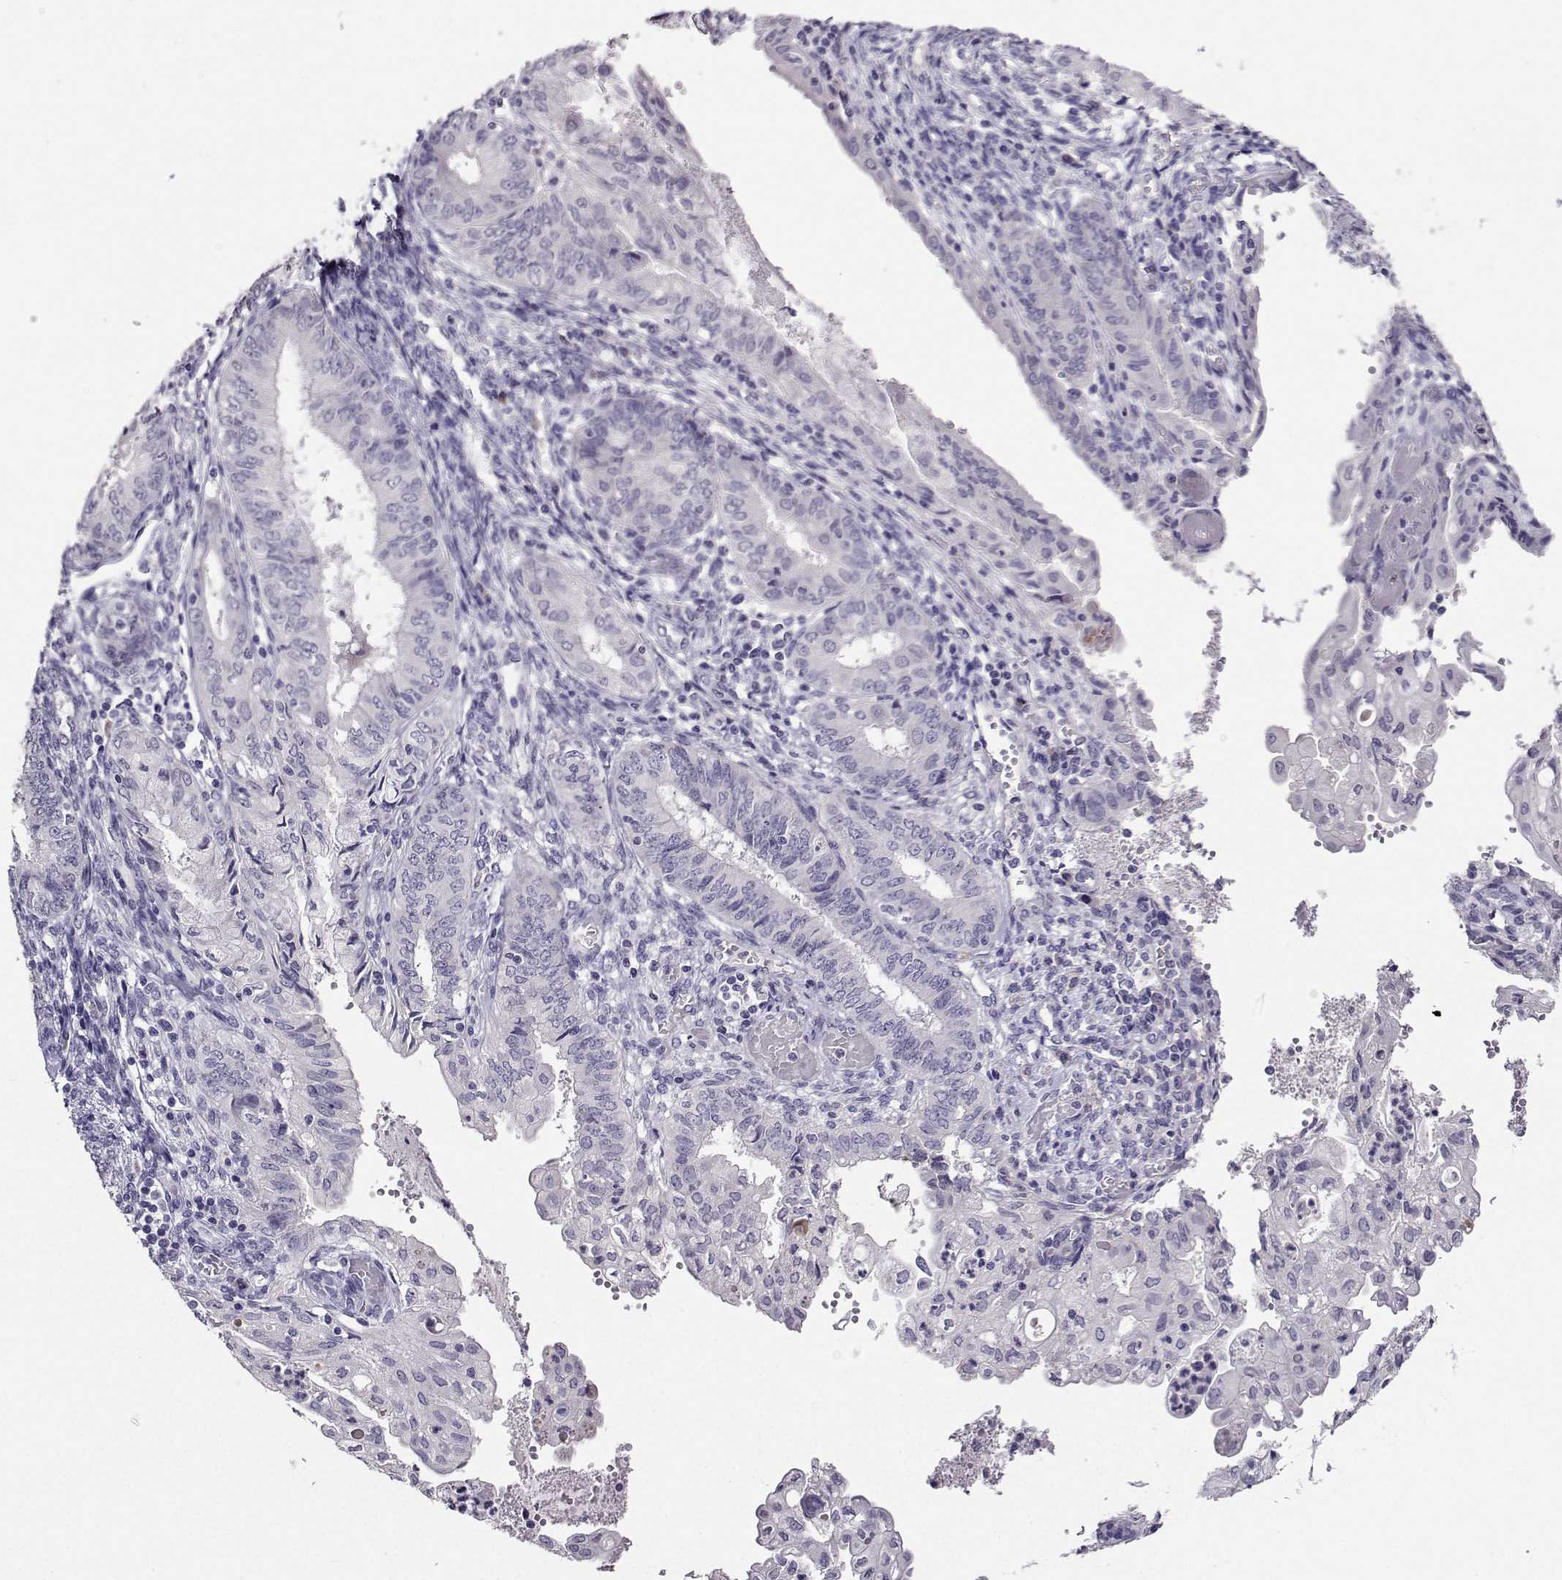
{"staining": {"intensity": "negative", "quantity": "none", "location": "none"}, "tissue": "endometrial cancer", "cell_type": "Tumor cells", "image_type": "cancer", "snomed": [{"axis": "morphology", "description": "Adenocarcinoma, NOS"}, {"axis": "topography", "description": "Endometrium"}], "caption": "An IHC micrograph of endometrial cancer (adenocarcinoma) is shown. There is no staining in tumor cells of endometrial cancer (adenocarcinoma).", "gene": "CRYBB1", "patient": {"sex": "female", "age": 68}}